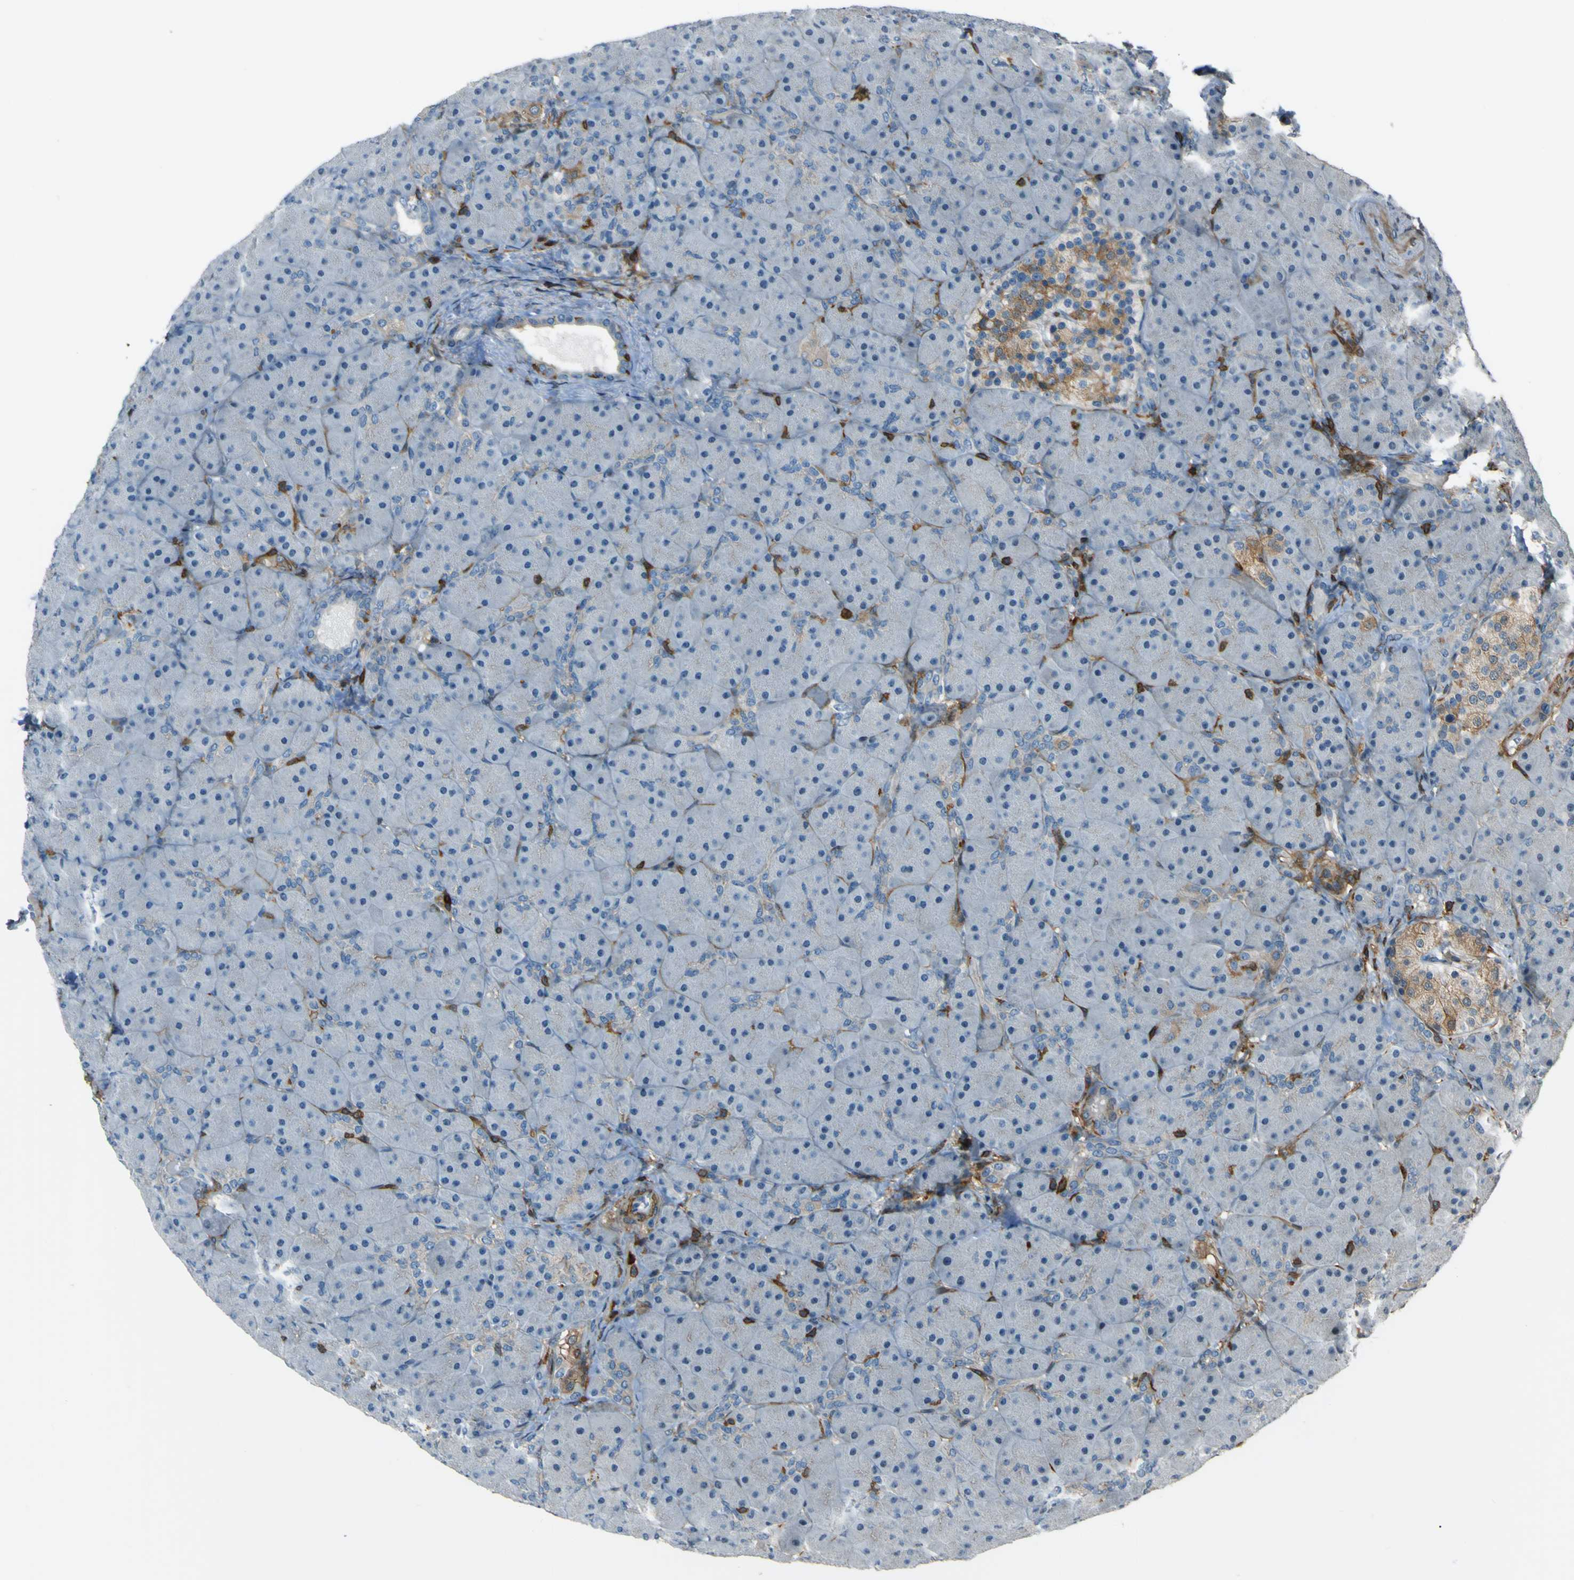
{"staining": {"intensity": "negative", "quantity": "none", "location": "none"}, "tissue": "pancreas", "cell_type": "Exocrine glandular cells", "image_type": "normal", "snomed": [{"axis": "morphology", "description": "Normal tissue, NOS"}, {"axis": "topography", "description": "Pancreas"}], "caption": "IHC image of unremarkable pancreas stained for a protein (brown), which reveals no staining in exocrine glandular cells.", "gene": "PCDHB5", "patient": {"sex": "male", "age": 66}}